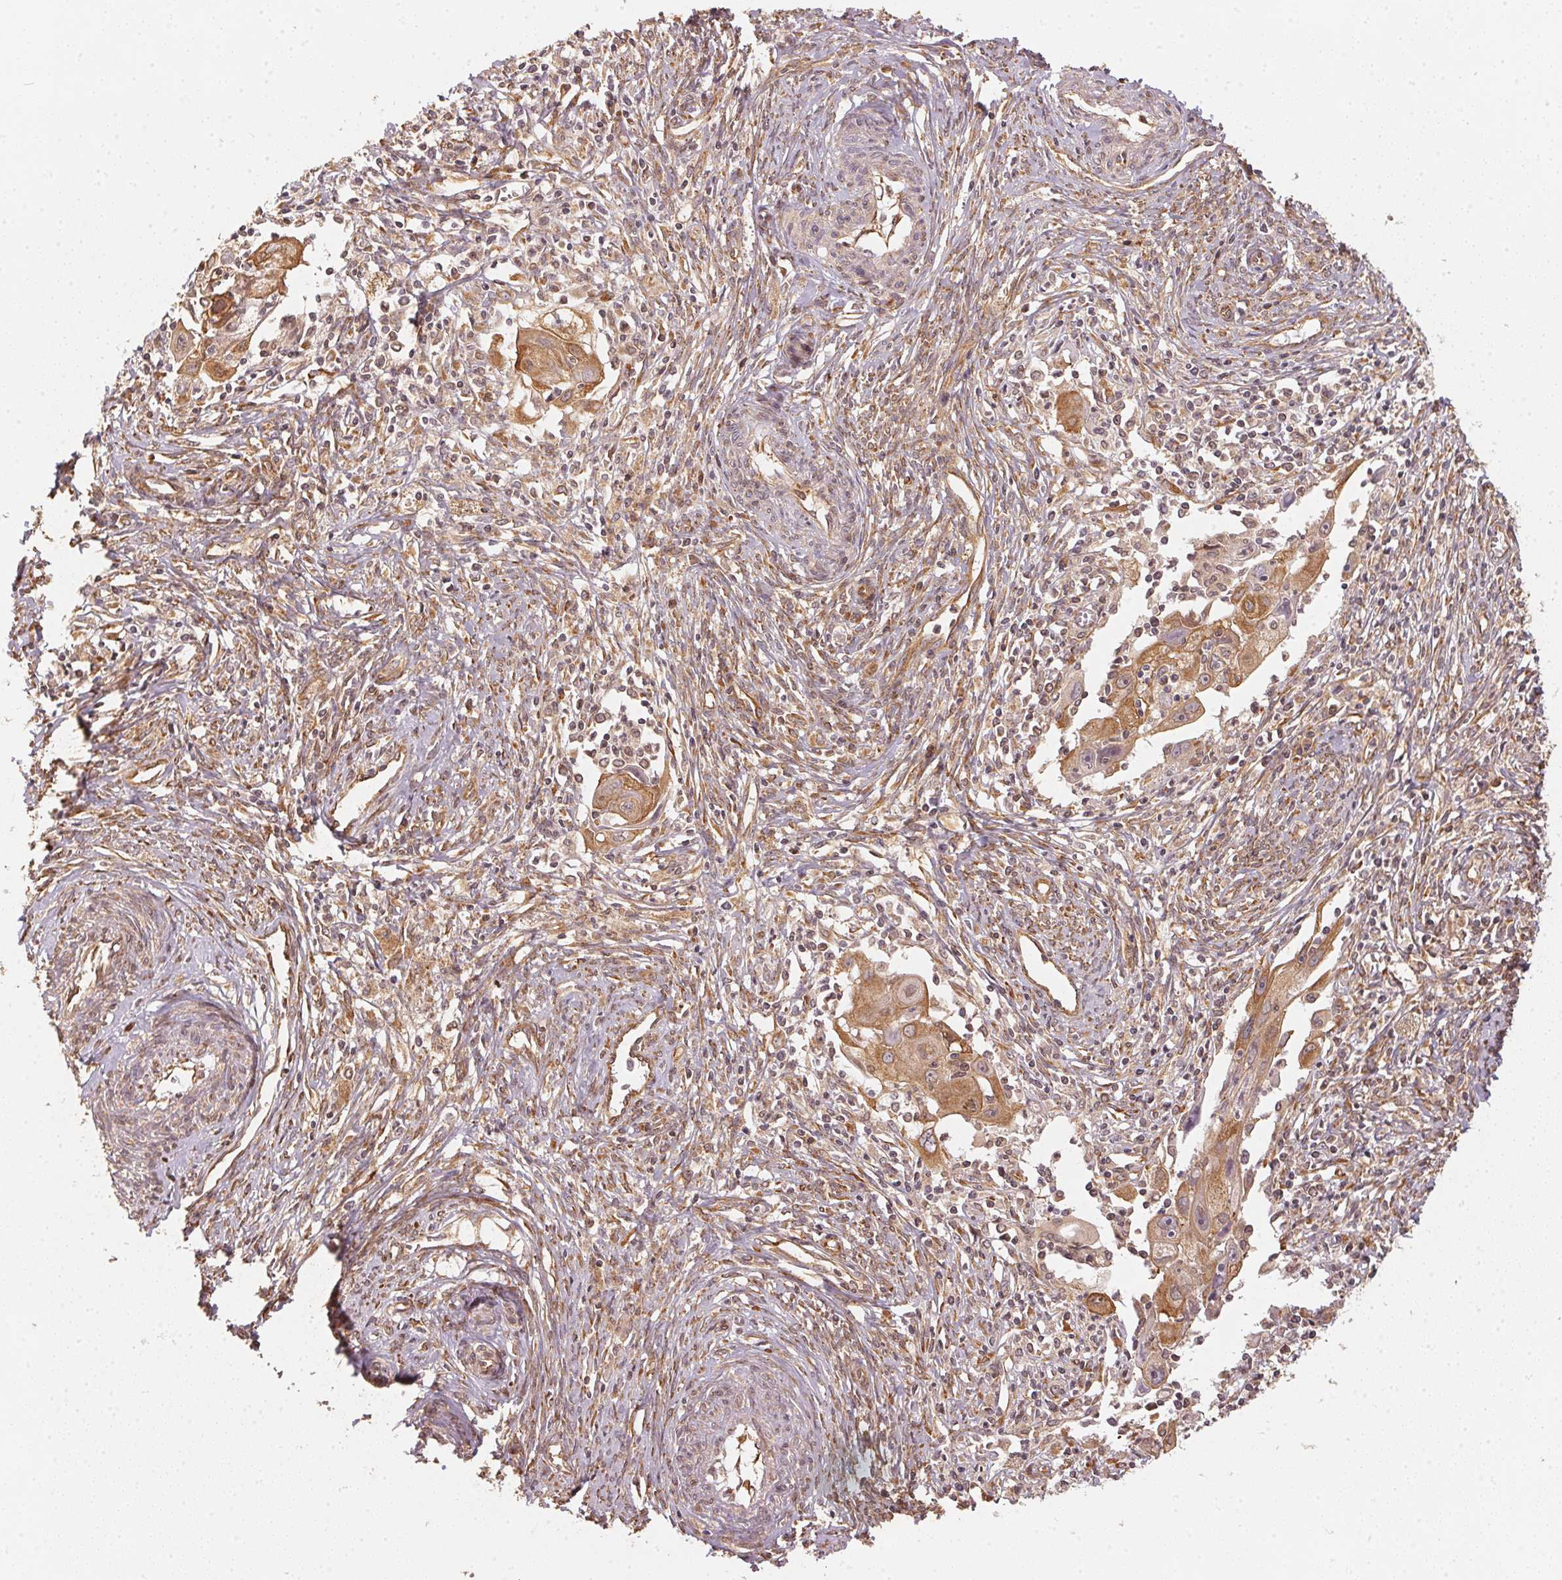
{"staining": {"intensity": "moderate", "quantity": ">75%", "location": "cytoplasmic/membranous"}, "tissue": "cervical cancer", "cell_type": "Tumor cells", "image_type": "cancer", "snomed": [{"axis": "morphology", "description": "Squamous cell carcinoma, NOS"}, {"axis": "topography", "description": "Cervix"}], "caption": "Protein expression analysis of human cervical cancer reveals moderate cytoplasmic/membranous positivity in about >75% of tumor cells. Nuclei are stained in blue.", "gene": "STRN4", "patient": {"sex": "female", "age": 30}}